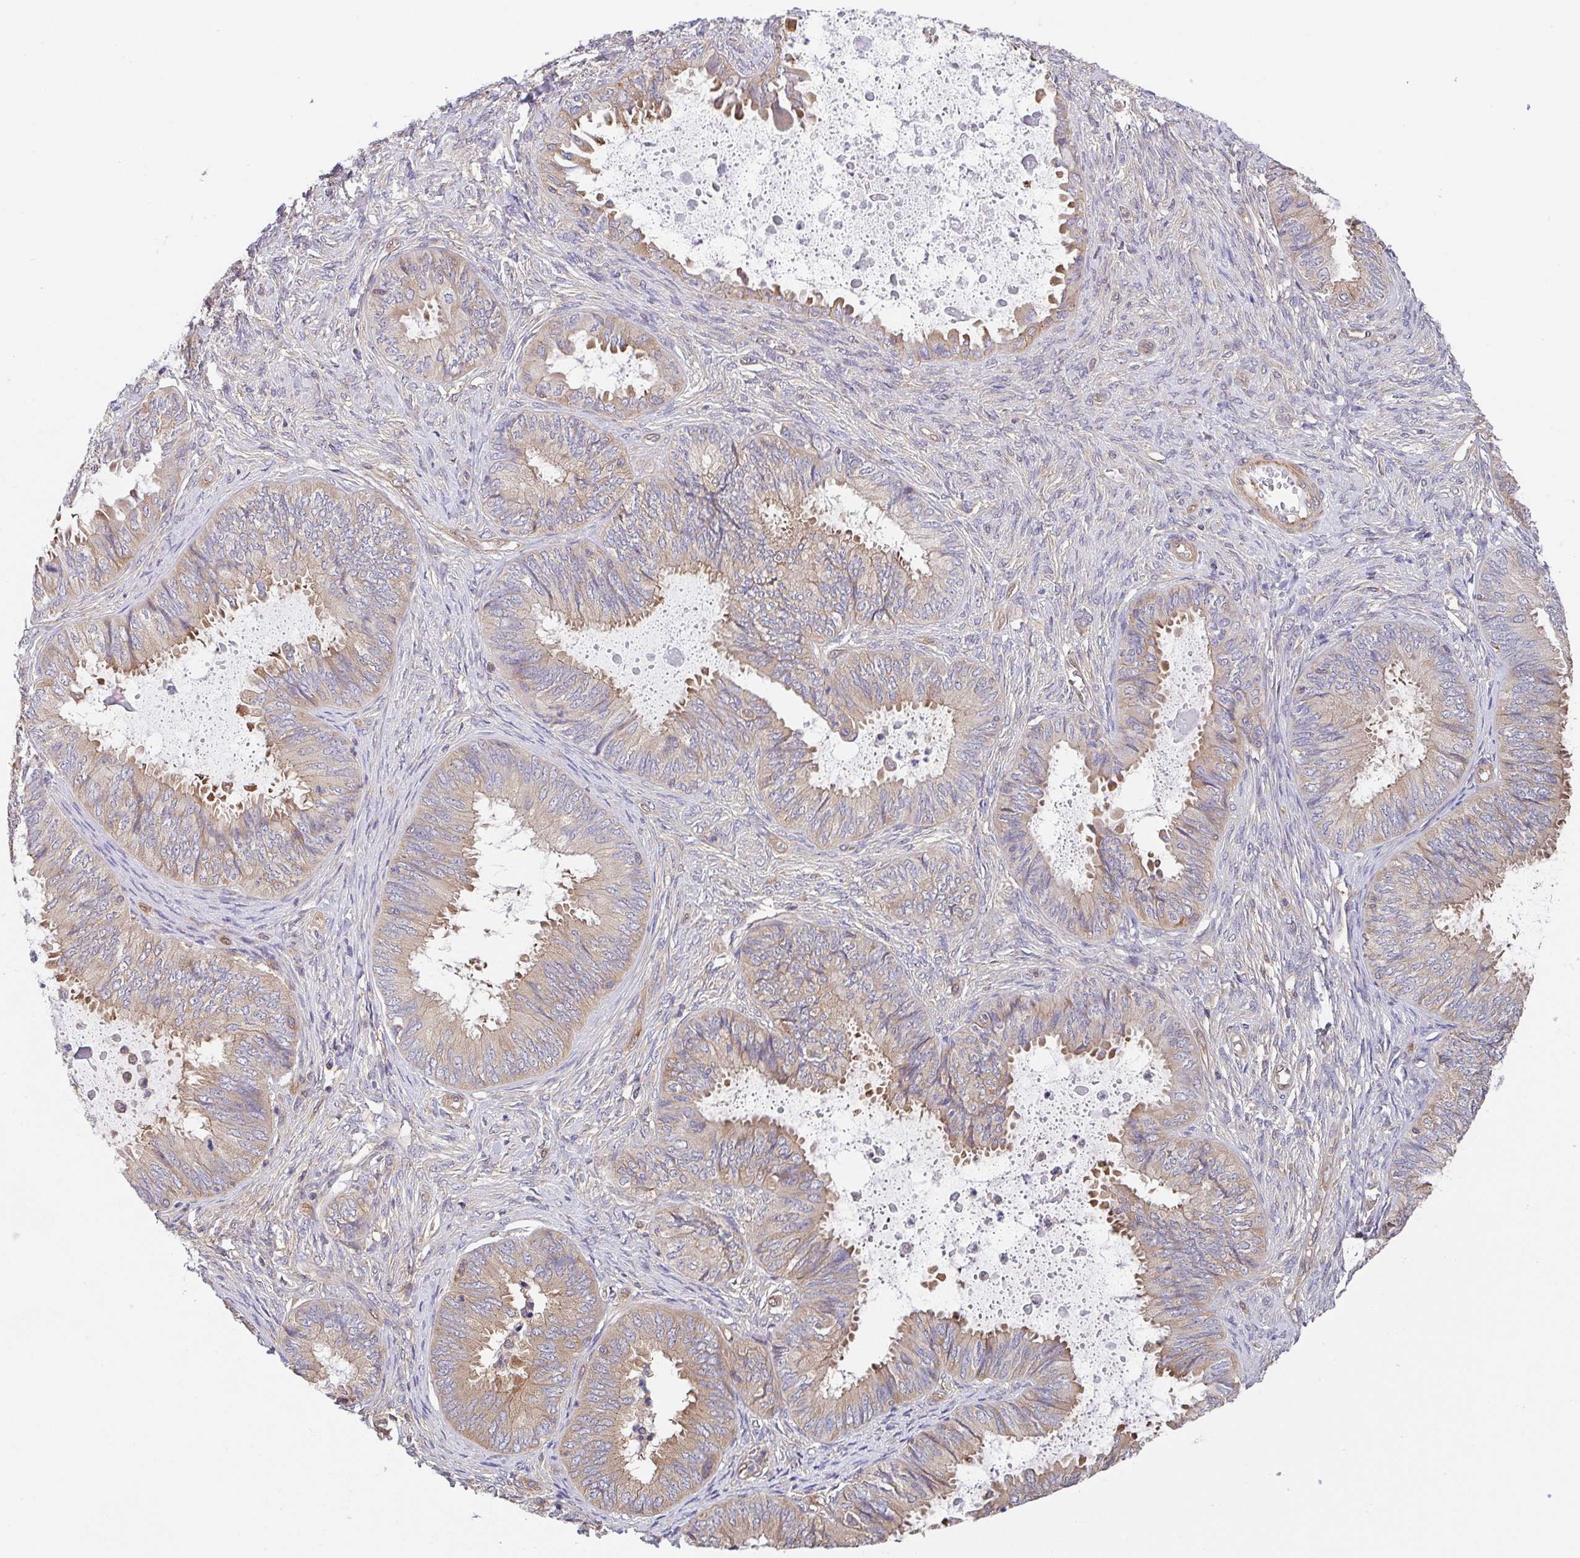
{"staining": {"intensity": "weak", "quantity": "25%-75%", "location": "cytoplasmic/membranous"}, "tissue": "ovarian cancer", "cell_type": "Tumor cells", "image_type": "cancer", "snomed": [{"axis": "morphology", "description": "Carcinoma, endometroid"}, {"axis": "topography", "description": "Ovary"}], "caption": "Tumor cells show low levels of weak cytoplasmic/membranous staining in about 25%-75% of cells in ovarian cancer (endometroid carcinoma). (Stains: DAB in brown, nuclei in blue, Microscopy: brightfield microscopy at high magnification).", "gene": "TMEM229A", "patient": {"sex": "female", "age": 70}}